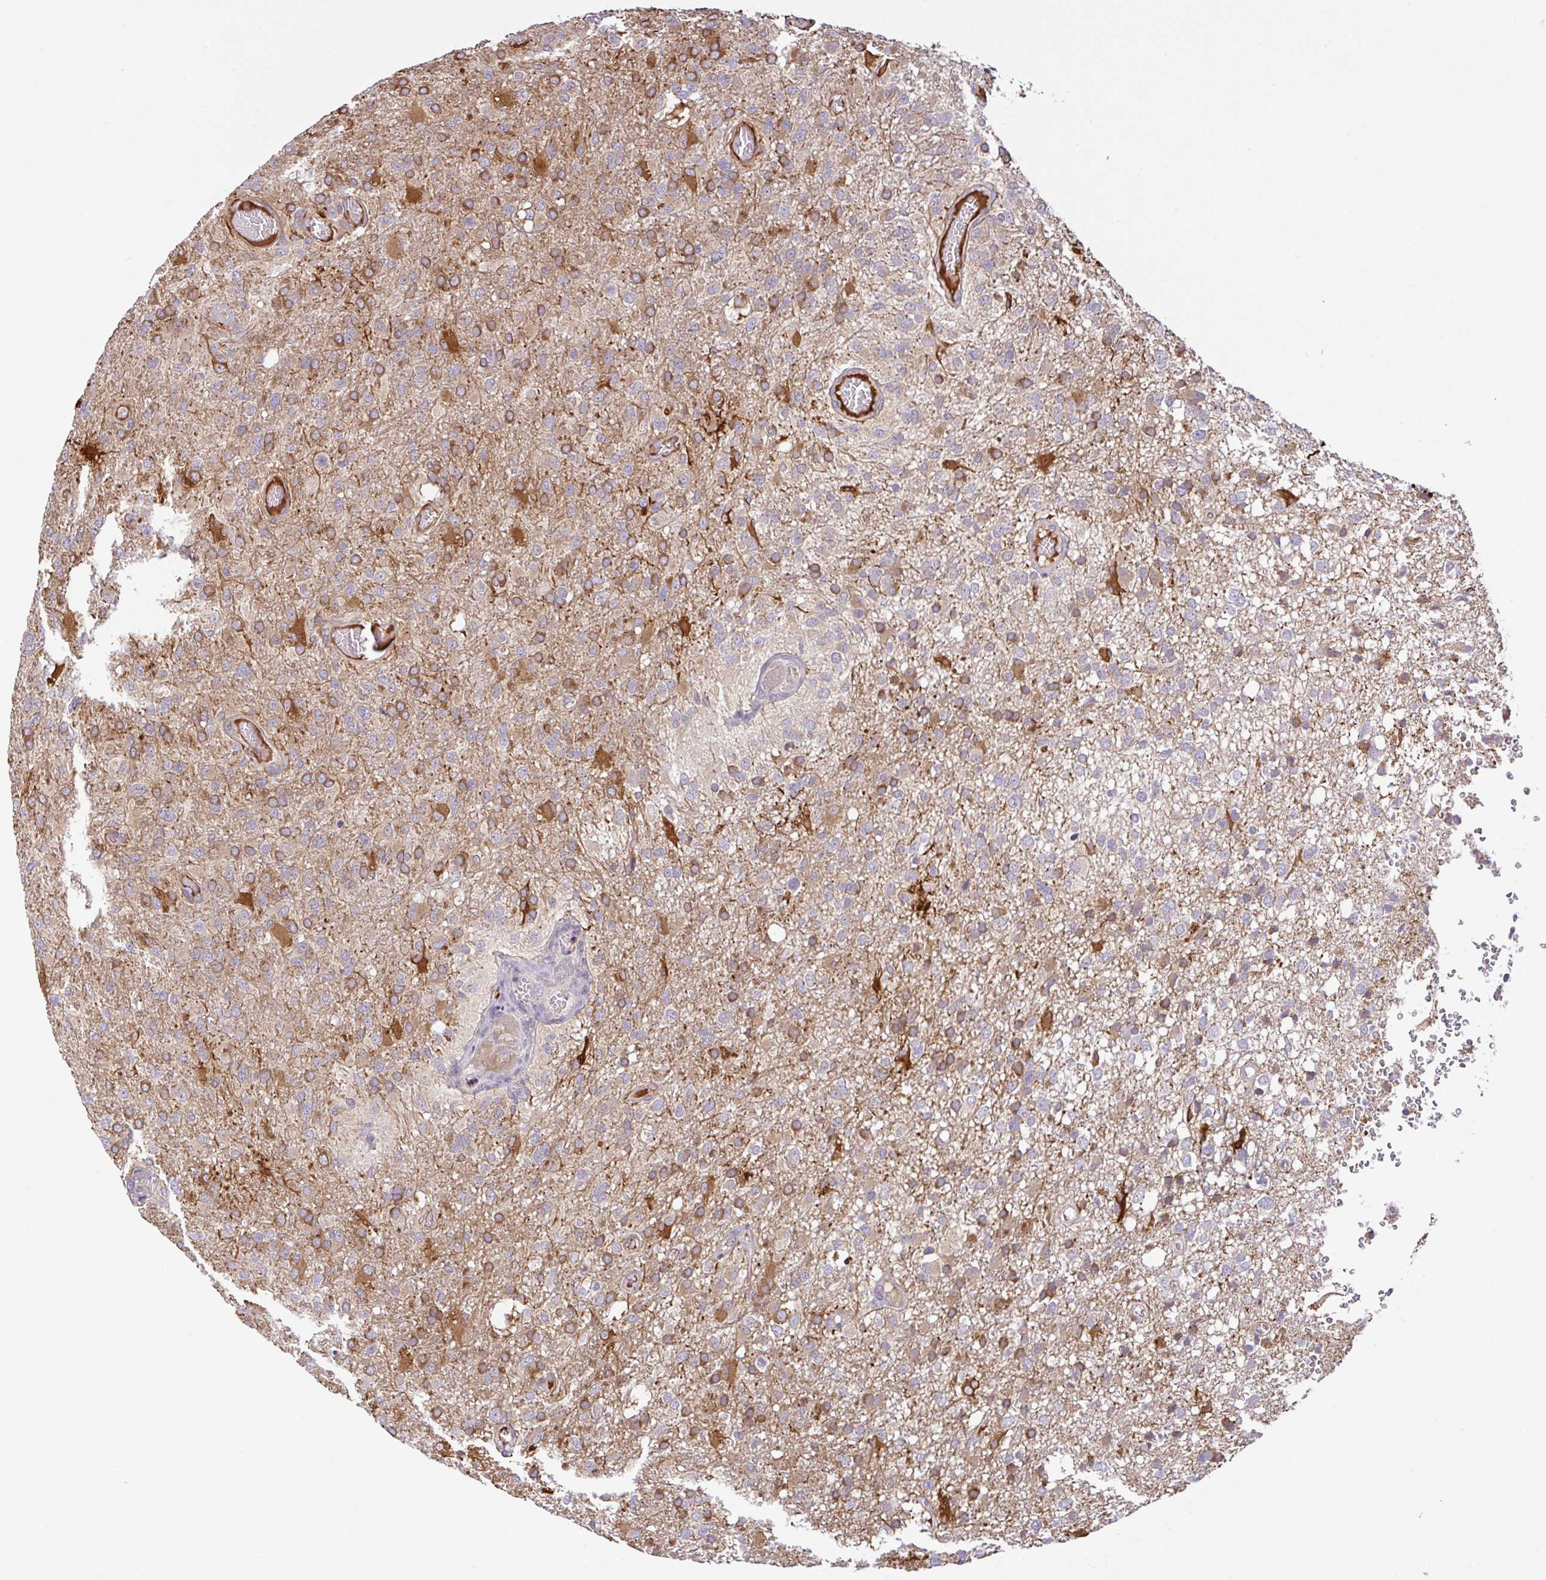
{"staining": {"intensity": "moderate", "quantity": "<25%", "location": "cytoplasmic/membranous"}, "tissue": "glioma", "cell_type": "Tumor cells", "image_type": "cancer", "snomed": [{"axis": "morphology", "description": "Glioma, malignant, High grade"}, {"axis": "topography", "description": "Brain"}], "caption": "Malignant glioma (high-grade) stained with immunohistochemistry shows moderate cytoplasmic/membranous expression in about <25% of tumor cells. The staining was performed using DAB, with brown indicating positive protein expression. Nuclei are stained blue with hematoxylin.", "gene": "UBE4A", "patient": {"sex": "female", "age": 74}}